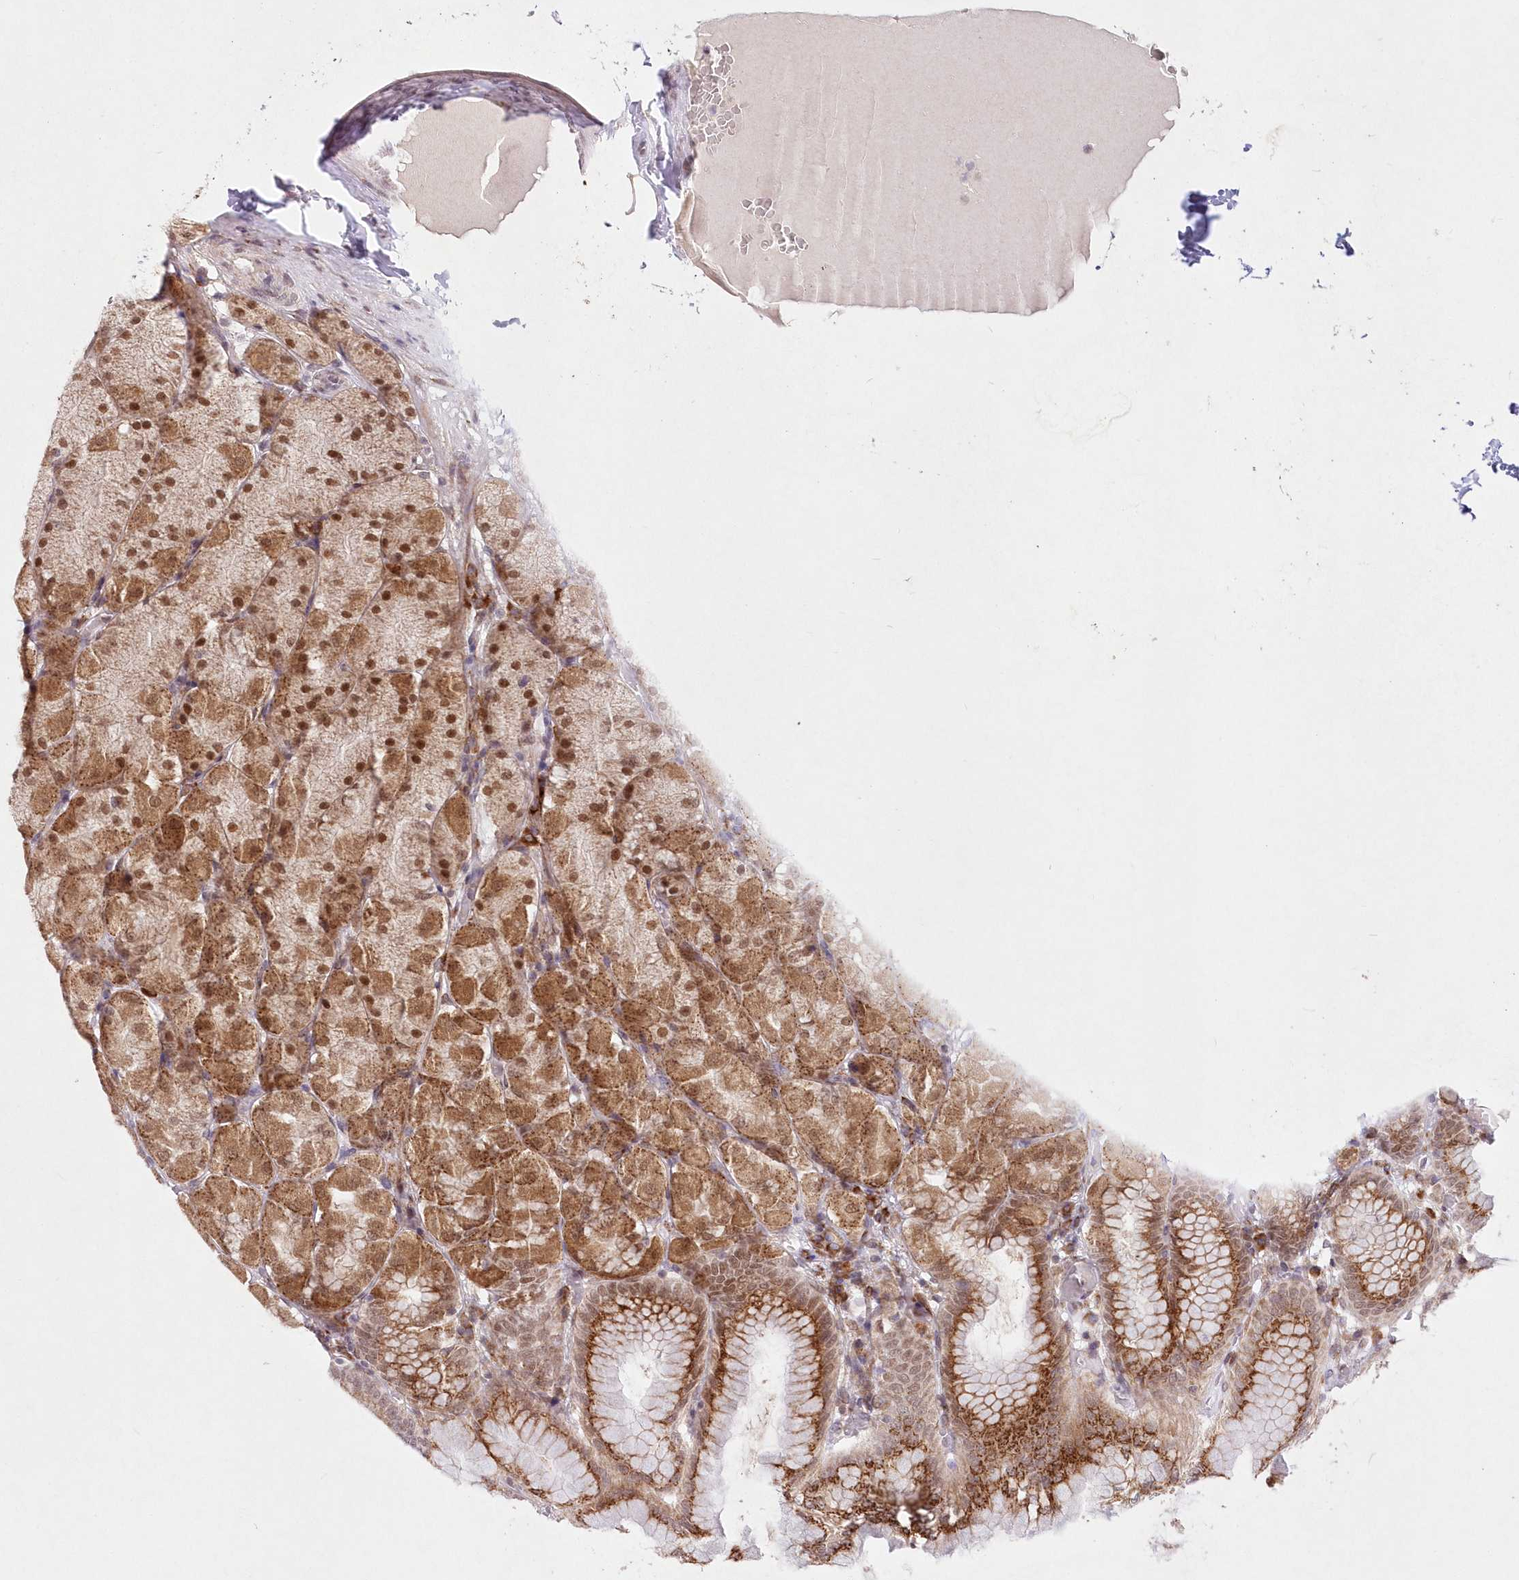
{"staining": {"intensity": "strong", "quantity": ">75%", "location": "cytoplasmic/membranous,nuclear"}, "tissue": "stomach", "cell_type": "Glandular cells", "image_type": "normal", "snomed": [{"axis": "morphology", "description": "Normal tissue, NOS"}, {"axis": "topography", "description": "Stomach, upper"}], "caption": "Brown immunohistochemical staining in normal human stomach shows strong cytoplasmic/membranous,nuclear expression in approximately >75% of glandular cells. Using DAB (brown) and hematoxylin (blue) stains, captured at high magnification using brightfield microscopy.", "gene": "LDB1", "patient": {"sex": "female", "age": 56}}